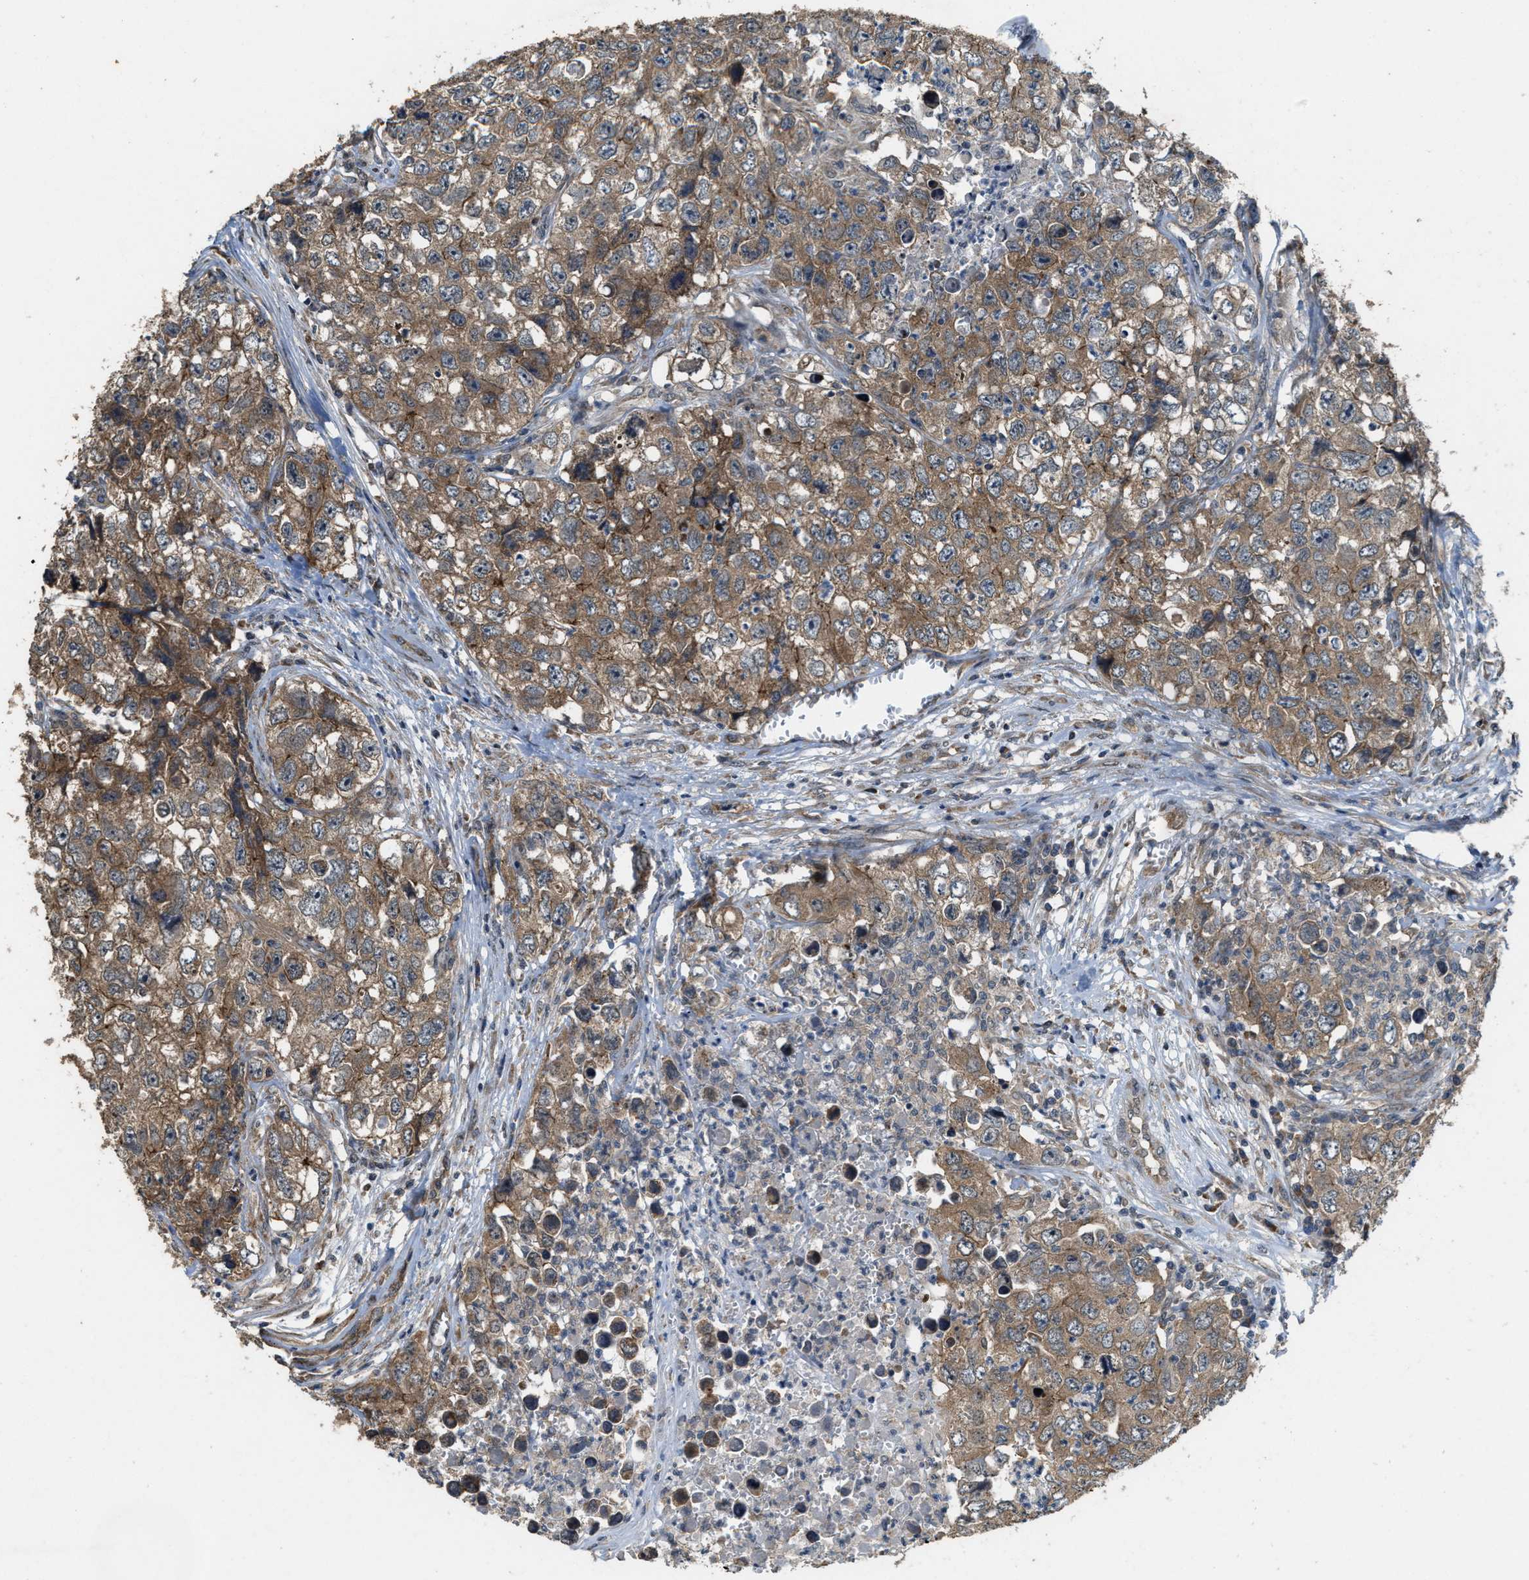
{"staining": {"intensity": "moderate", "quantity": ">75%", "location": "cytoplasmic/membranous"}, "tissue": "testis cancer", "cell_type": "Tumor cells", "image_type": "cancer", "snomed": [{"axis": "morphology", "description": "Seminoma, NOS"}, {"axis": "morphology", "description": "Carcinoma, Embryonal, NOS"}, {"axis": "topography", "description": "Testis"}], "caption": "Immunohistochemical staining of embryonal carcinoma (testis) shows moderate cytoplasmic/membranous protein expression in approximately >75% of tumor cells. (IHC, brightfield microscopy, high magnification).", "gene": "ARHGEF5", "patient": {"sex": "male", "age": 43}}